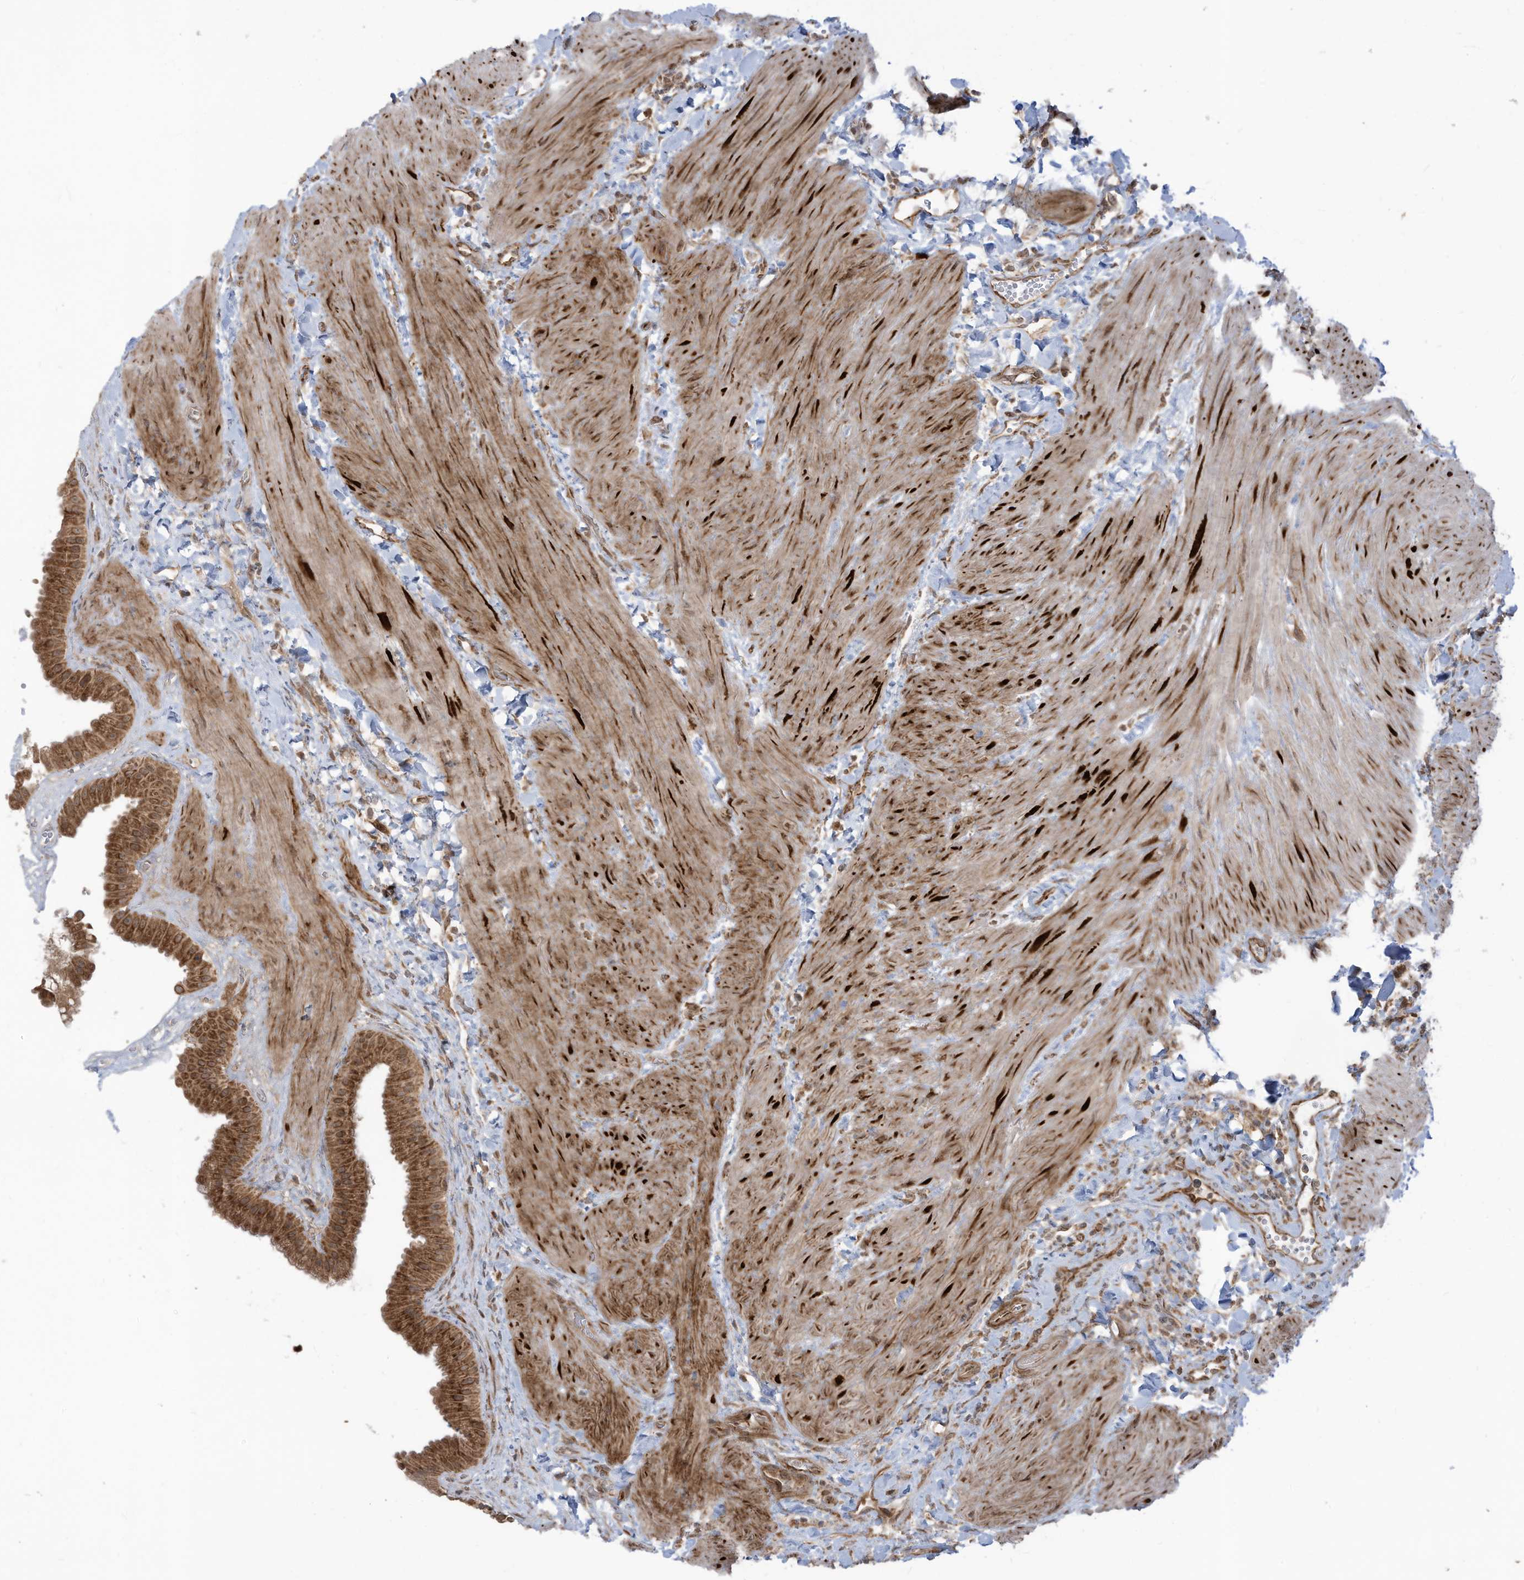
{"staining": {"intensity": "moderate", "quantity": ">75%", "location": "cytoplasmic/membranous"}, "tissue": "gallbladder", "cell_type": "Glandular cells", "image_type": "normal", "snomed": [{"axis": "morphology", "description": "Normal tissue, NOS"}, {"axis": "topography", "description": "Gallbladder"}], "caption": "High-power microscopy captured an immunohistochemistry histopathology image of benign gallbladder, revealing moderate cytoplasmic/membranous expression in about >75% of glandular cells.", "gene": "TRIM67", "patient": {"sex": "male", "age": 55}}